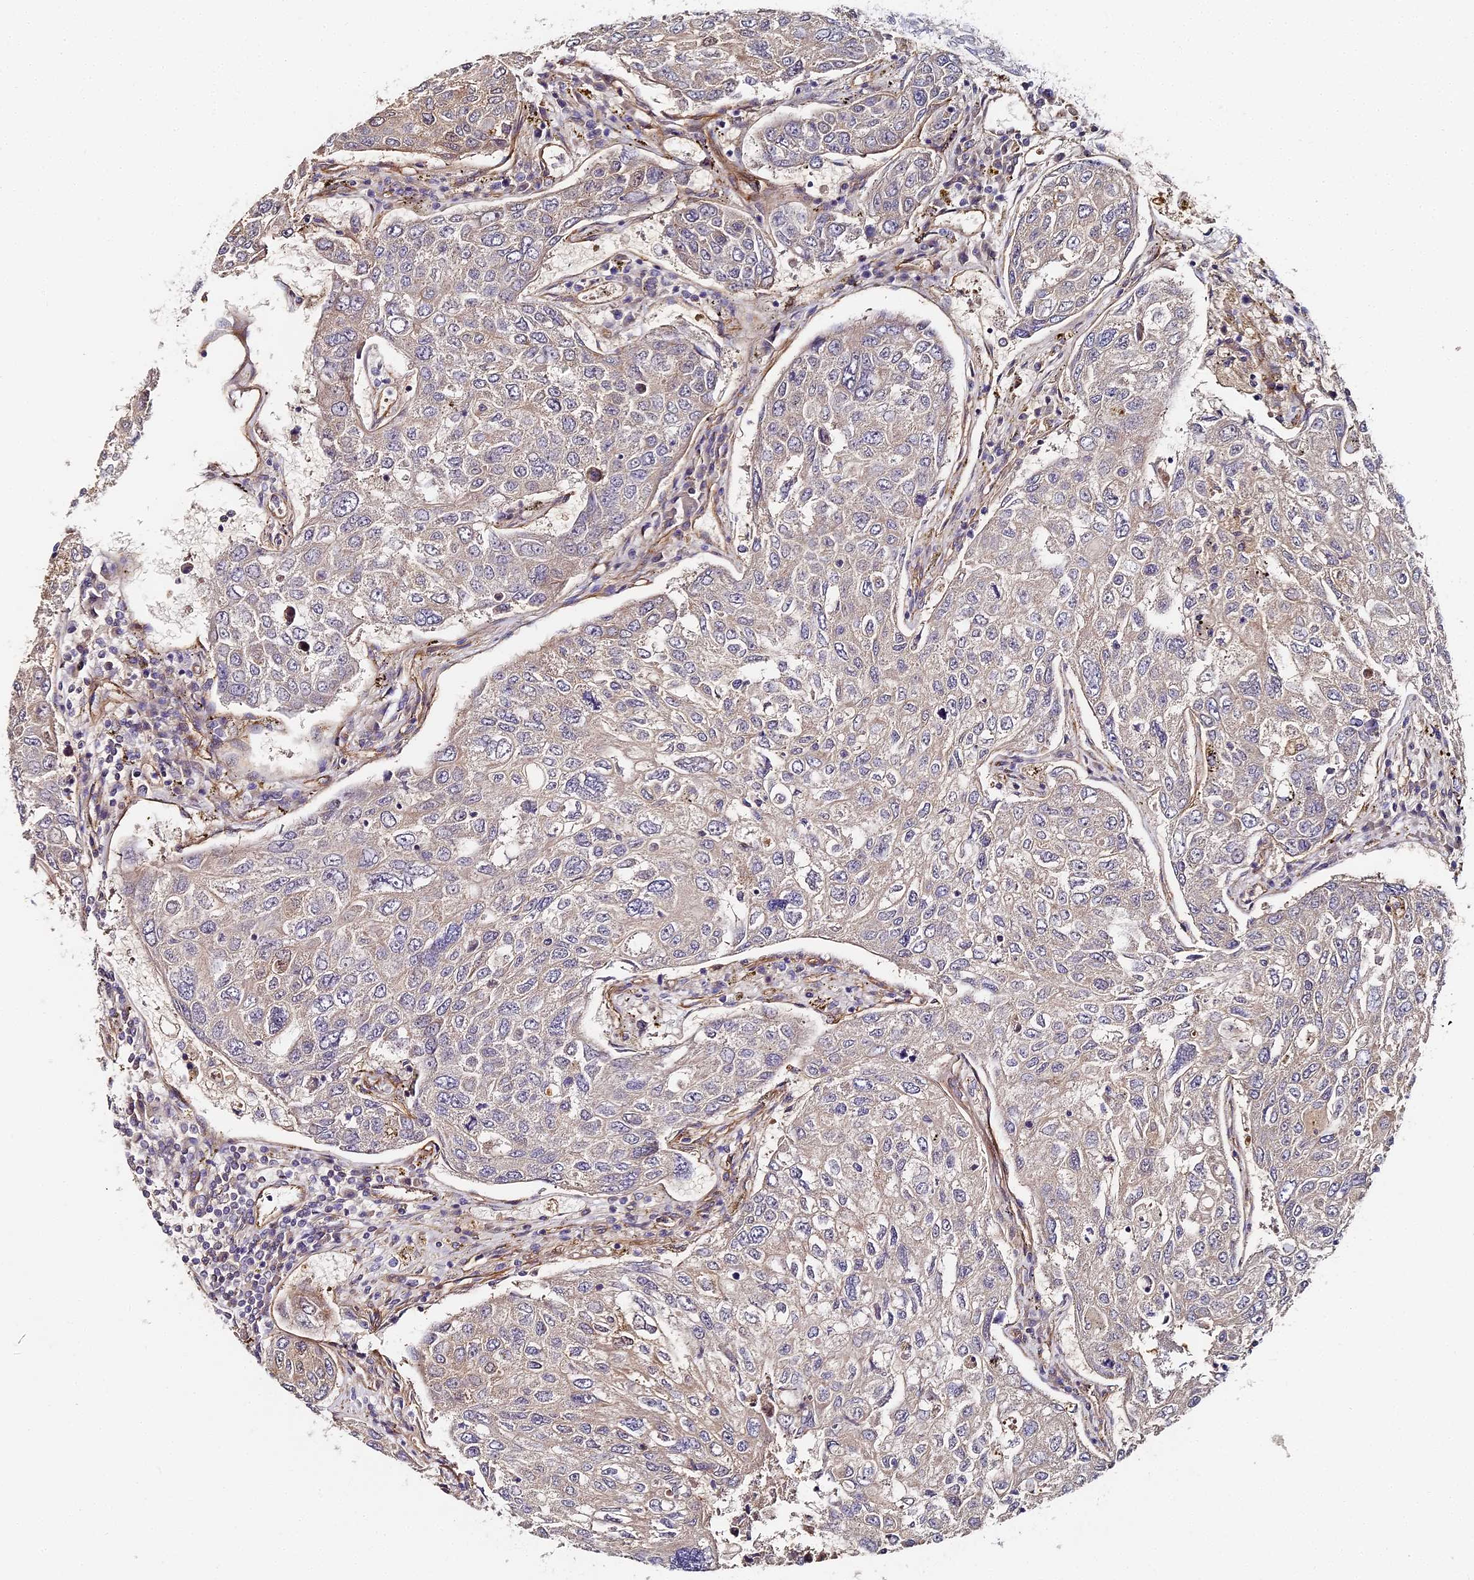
{"staining": {"intensity": "weak", "quantity": "<25%", "location": "cytoplasmic/membranous"}, "tissue": "urothelial cancer", "cell_type": "Tumor cells", "image_type": "cancer", "snomed": [{"axis": "morphology", "description": "Urothelial carcinoma, High grade"}, {"axis": "topography", "description": "Lymph node"}, {"axis": "topography", "description": "Urinary bladder"}], "caption": "This micrograph is of urothelial cancer stained with IHC to label a protein in brown with the nuclei are counter-stained blue. There is no expression in tumor cells. (DAB (3,3'-diaminobenzidine) immunohistochemistry visualized using brightfield microscopy, high magnification).", "gene": "CCDC30", "patient": {"sex": "male", "age": 51}}